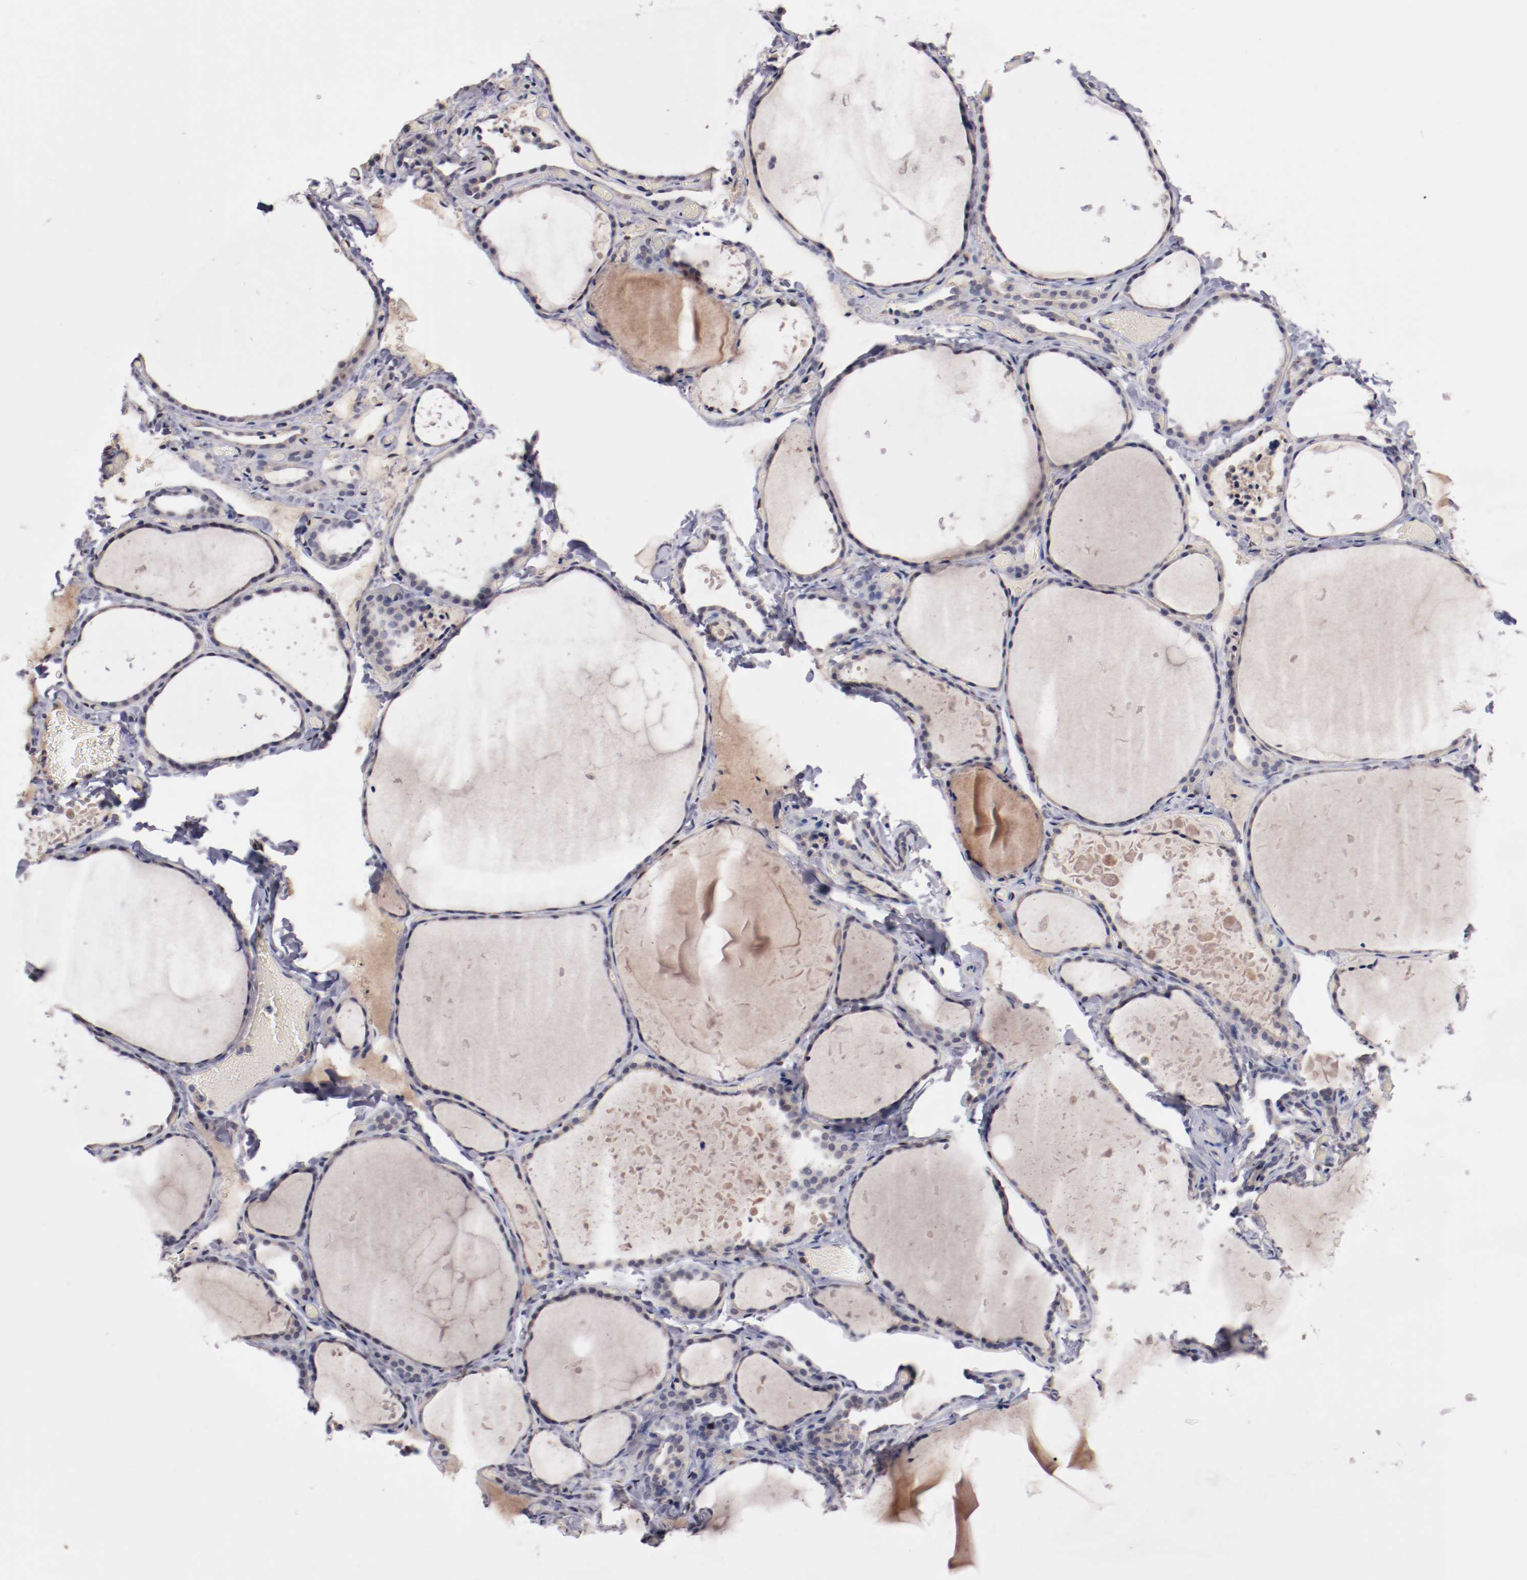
{"staining": {"intensity": "moderate", "quantity": "25%-75%", "location": "cytoplasmic/membranous"}, "tissue": "thyroid gland", "cell_type": "Glandular cells", "image_type": "normal", "snomed": [{"axis": "morphology", "description": "Normal tissue, NOS"}, {"axis": "topography", "description": "Thyroid gland"}], "caption": "Benign thyroid gland displays moderate cytoplasmic/membranous staining in approximately 25%-75% of glandular cells.", "gene": "FAM81A", "patient": {"sex": "female", "age": 22}}